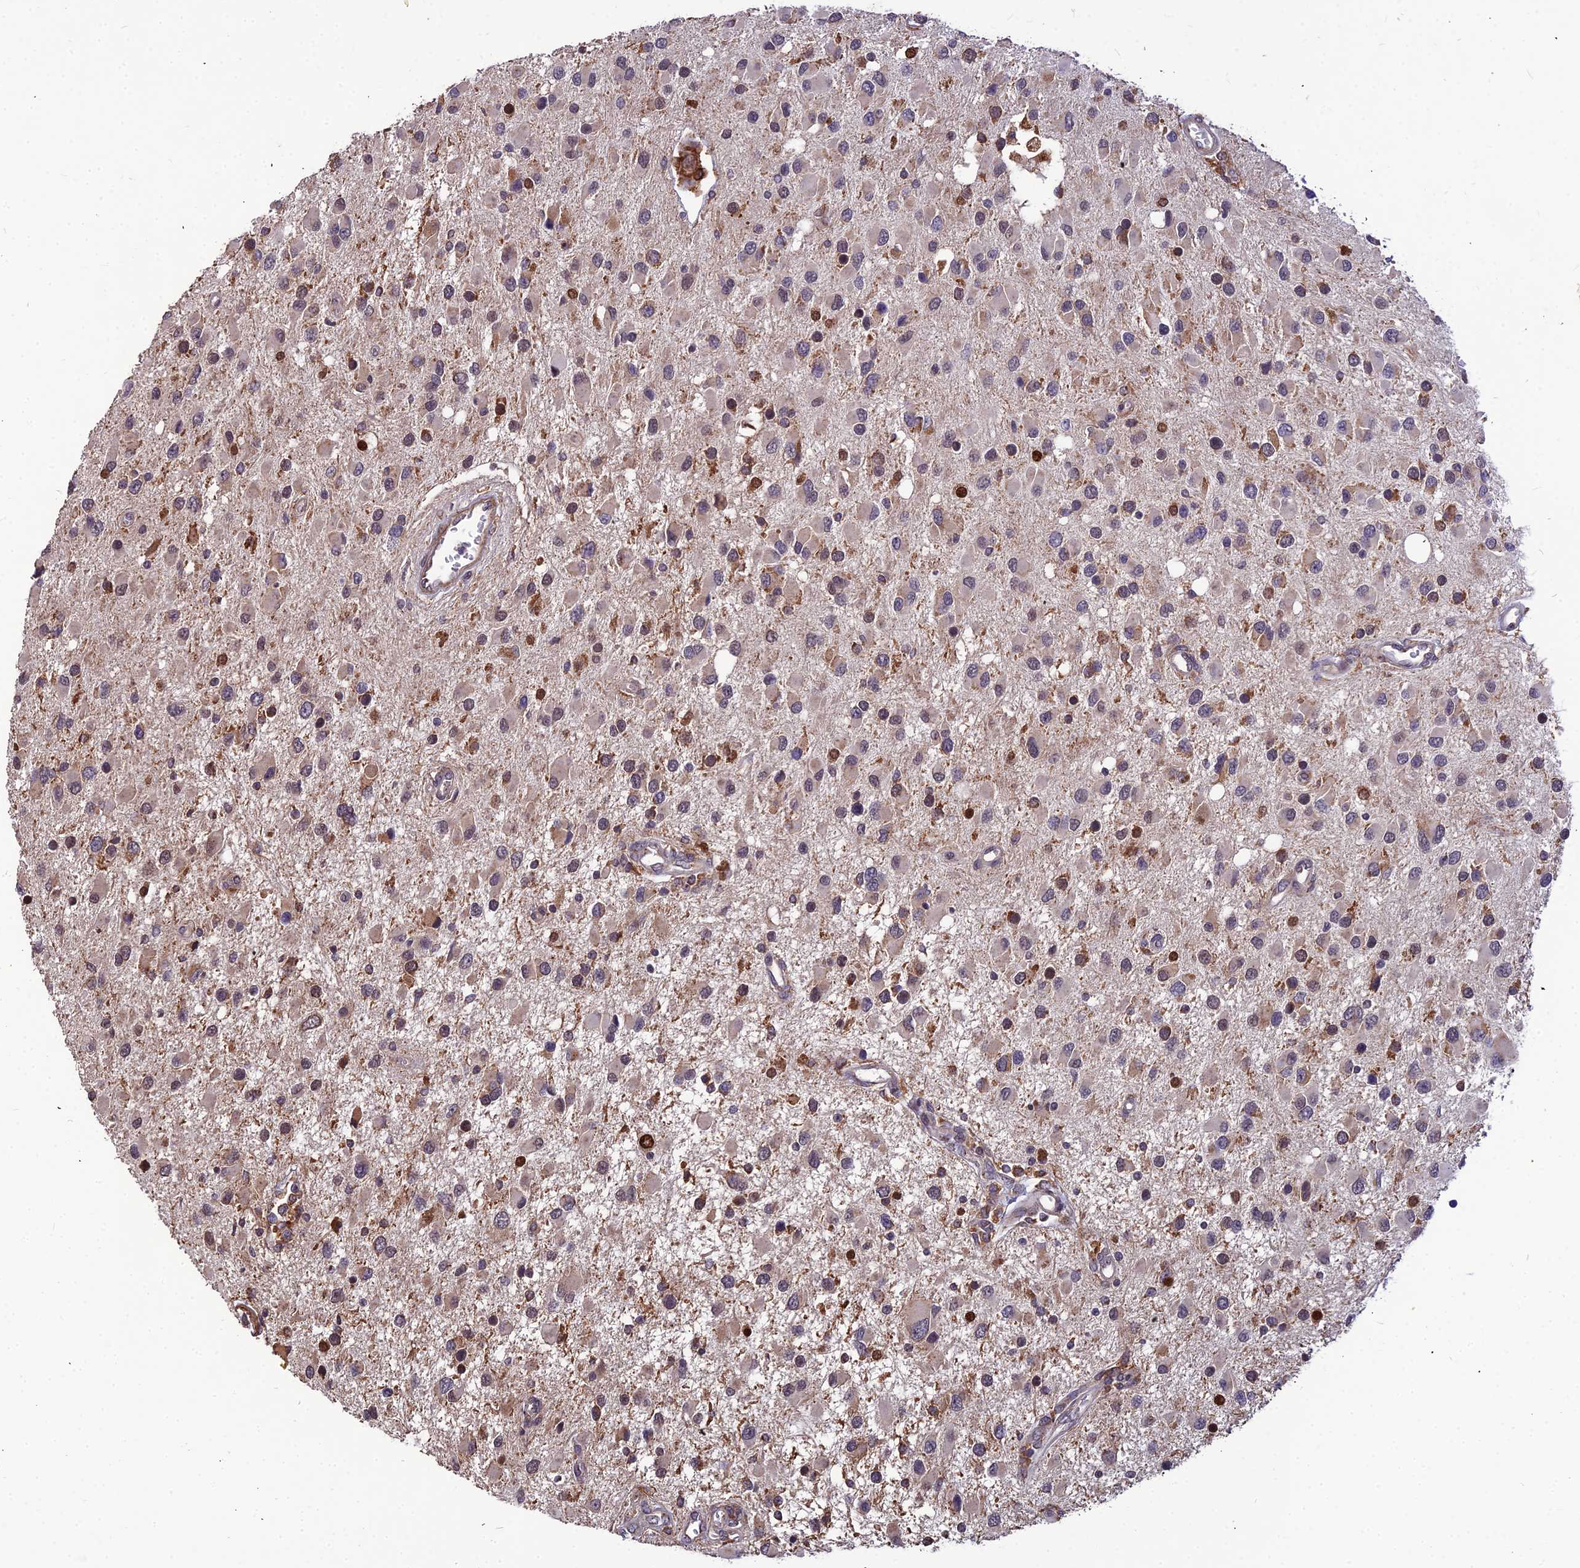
{"staining": {"intensity": "weak", "quantity": "25%-75%", "location": "cytoplasmic/membranous"}, "tissue": "glioma", "cell_type": "Tumor cells", "image_type": "cancer", "snomed": [{"axis": "morphology", "description": "Glioma, malignant, High grade"}, {"axis": "topography", "description": "Brain"}], "caption": "Approximately 25%-75% of tumor cells in human glioma reveal weak cytoplasmic/membranous protein staining as visualized by brown immunohistochemical staining.", "gene": "LEKR1", "patient": {"sex": "male", "age": 53}}